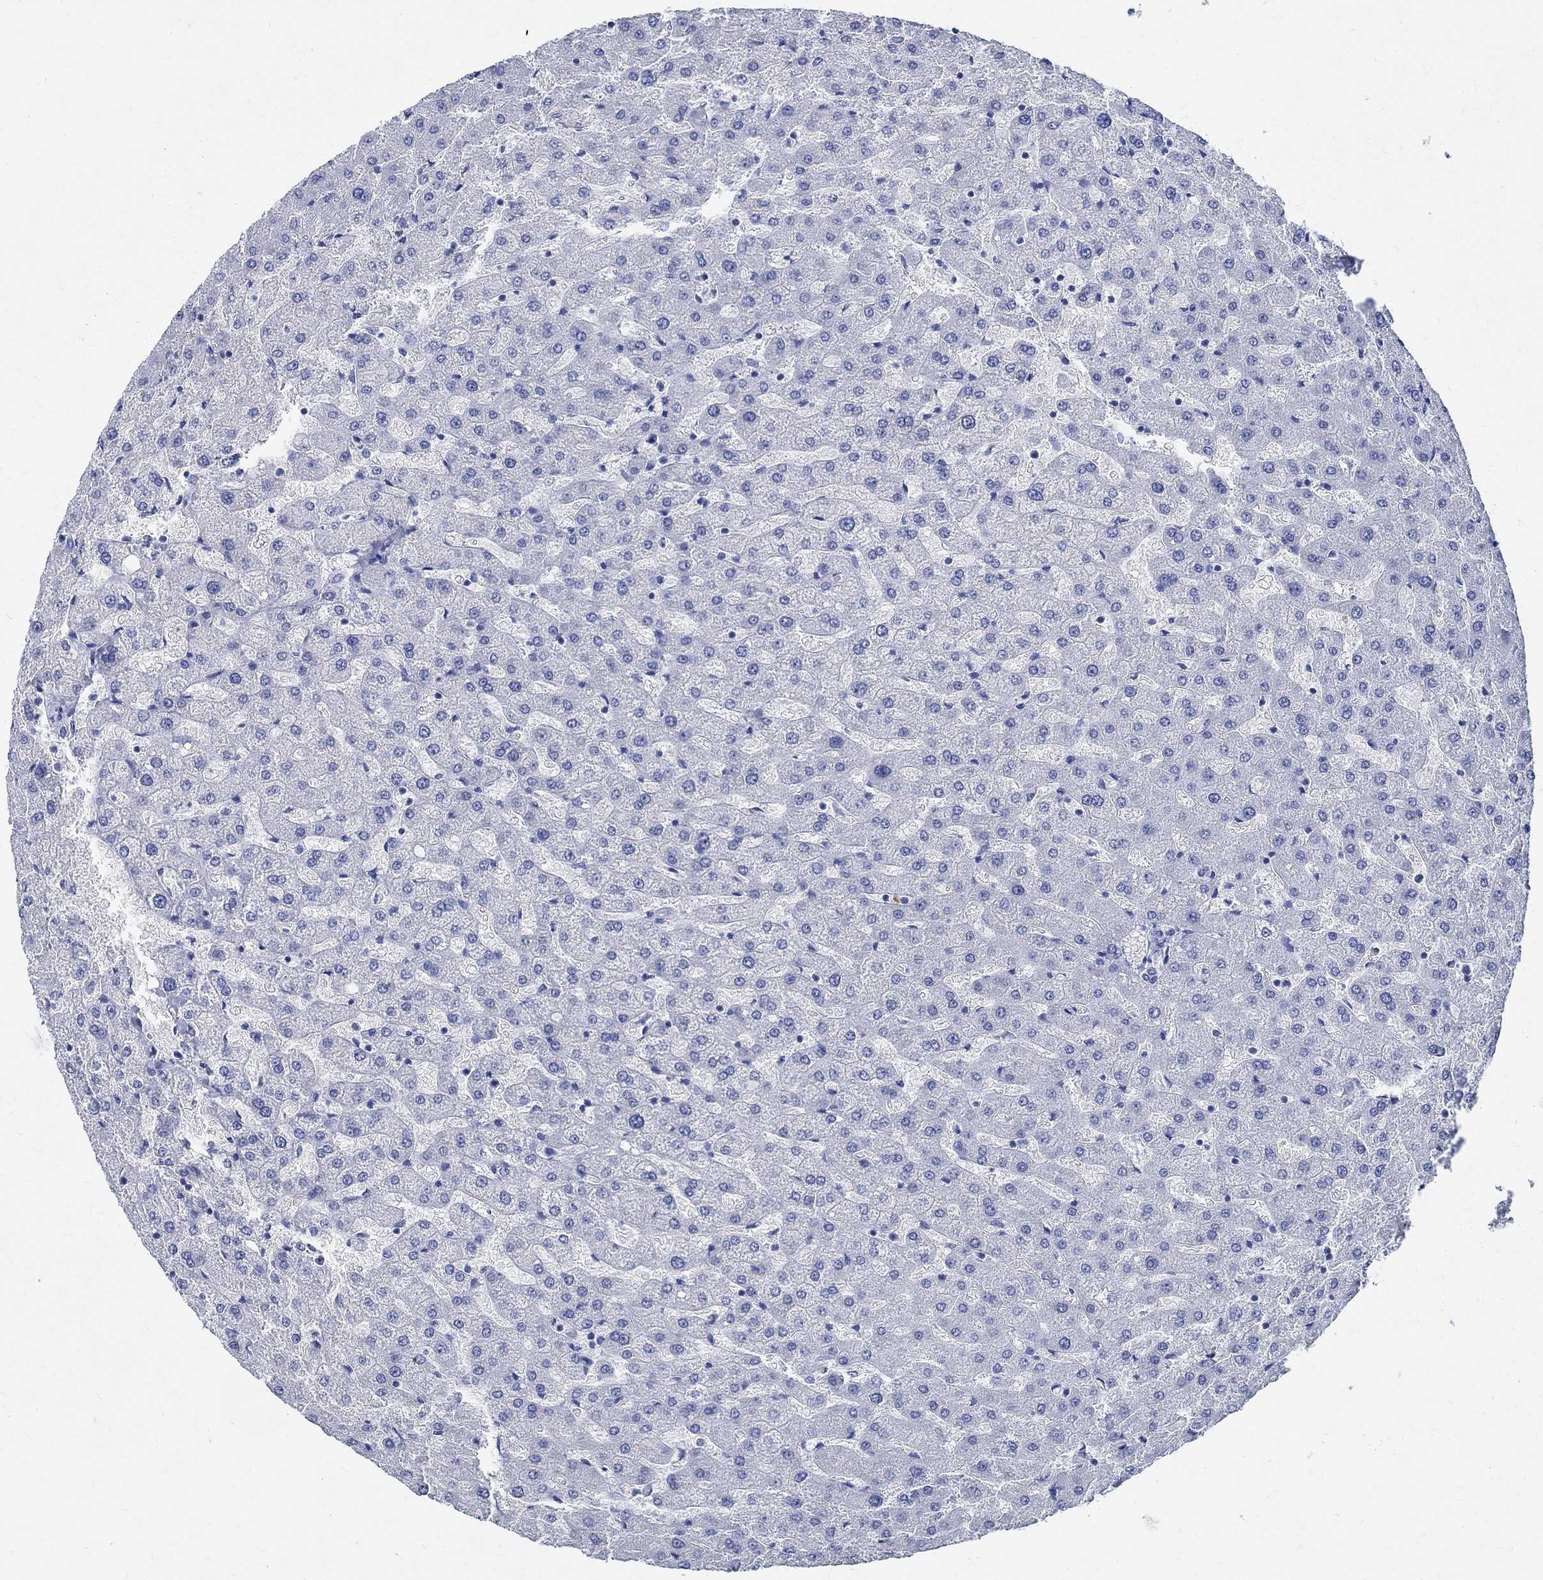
{"staining": {"intensity": "negative", "quantity": "none", "location": "none"}, "tissue": "liver", "cell_type": "Cholangiocytes", "image_type": "normal", "snomed": [{"axis": "morphology", "description": "Normal tissue, NOS"}, {"axis": "topography", "description": "Liver"}], "caption": "There is no significant staining in cholangiocytes of liver.", "gene": "TMEM221", "patient": {"sex": "female", "age": 50}}